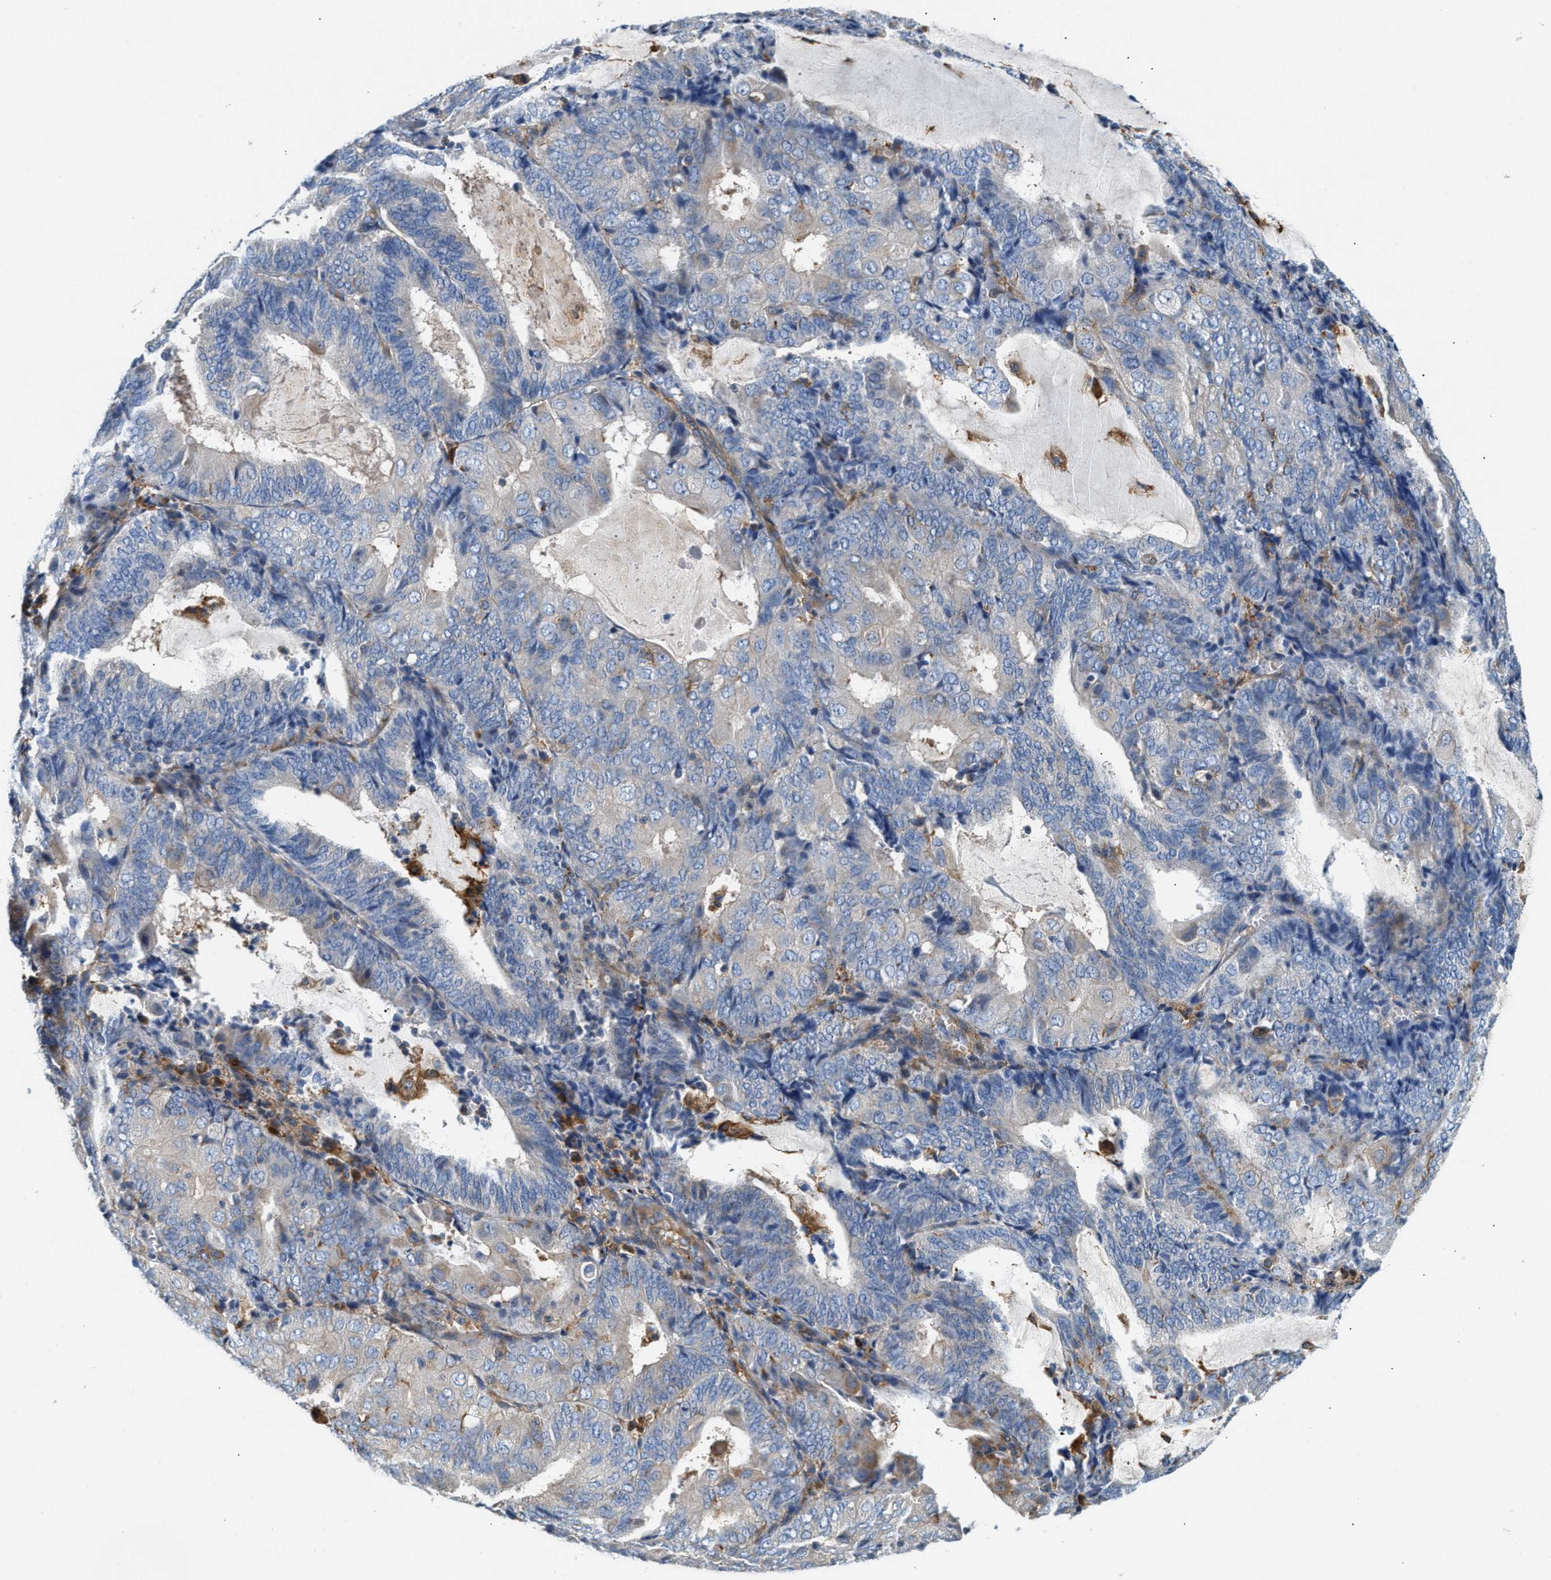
{"staining": {"intensity": "negative", "quantity": "none", "location": "none"}, "tissue": "endometrial cancer", "cell_type": "Tumor cells", "image_type": "cancer", "snomed": [{"axis": "morphology", "description": "Adenocarcinoma, NOS"}, {"axis": "topography", "description": "Endometrium"}], "caption": "Immunohistochemical staining of endometrial cancer (adenocarcinoma) displays no significant expression in tumor cells.", "gene": "NSUN7", "patient": {"sex": "female", "age": 81}}